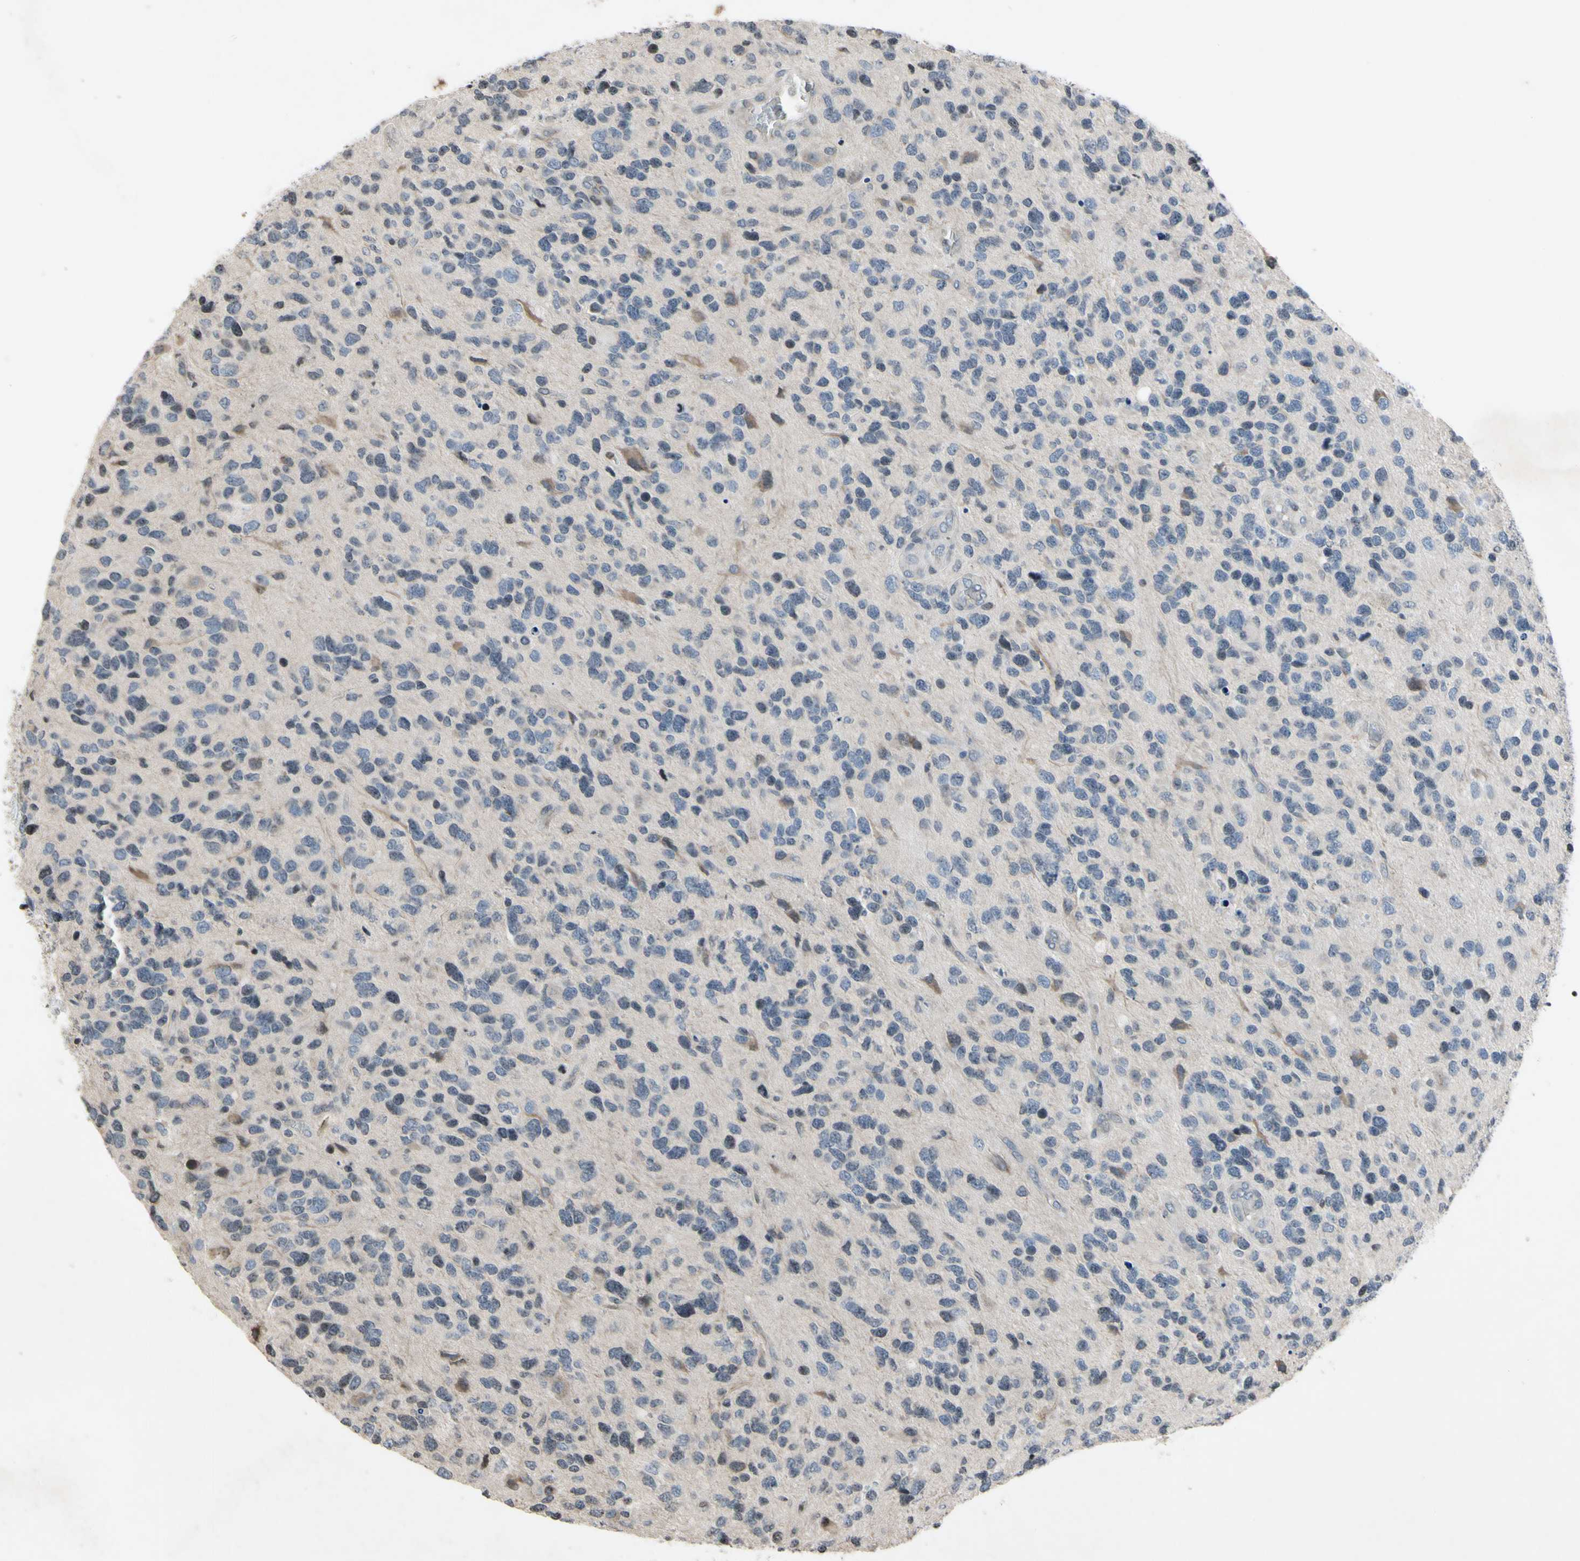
{"staining": {"intensity": "negative", "quantity": "none", "location": "none"}, "tissue": "glioma", "cell_type": "Tumor cells", "image_type": "cancer", "snomed": [{"axis": "morphology", "description": "Glioma, malignant, High grade"}, {"axis": "topography", "description": "Brain"}], "caption": "Tumor cells are negative for brown protein staining in glioma.", "gene": "ARG1", "patient": {"sex": "female", "age": 58}}